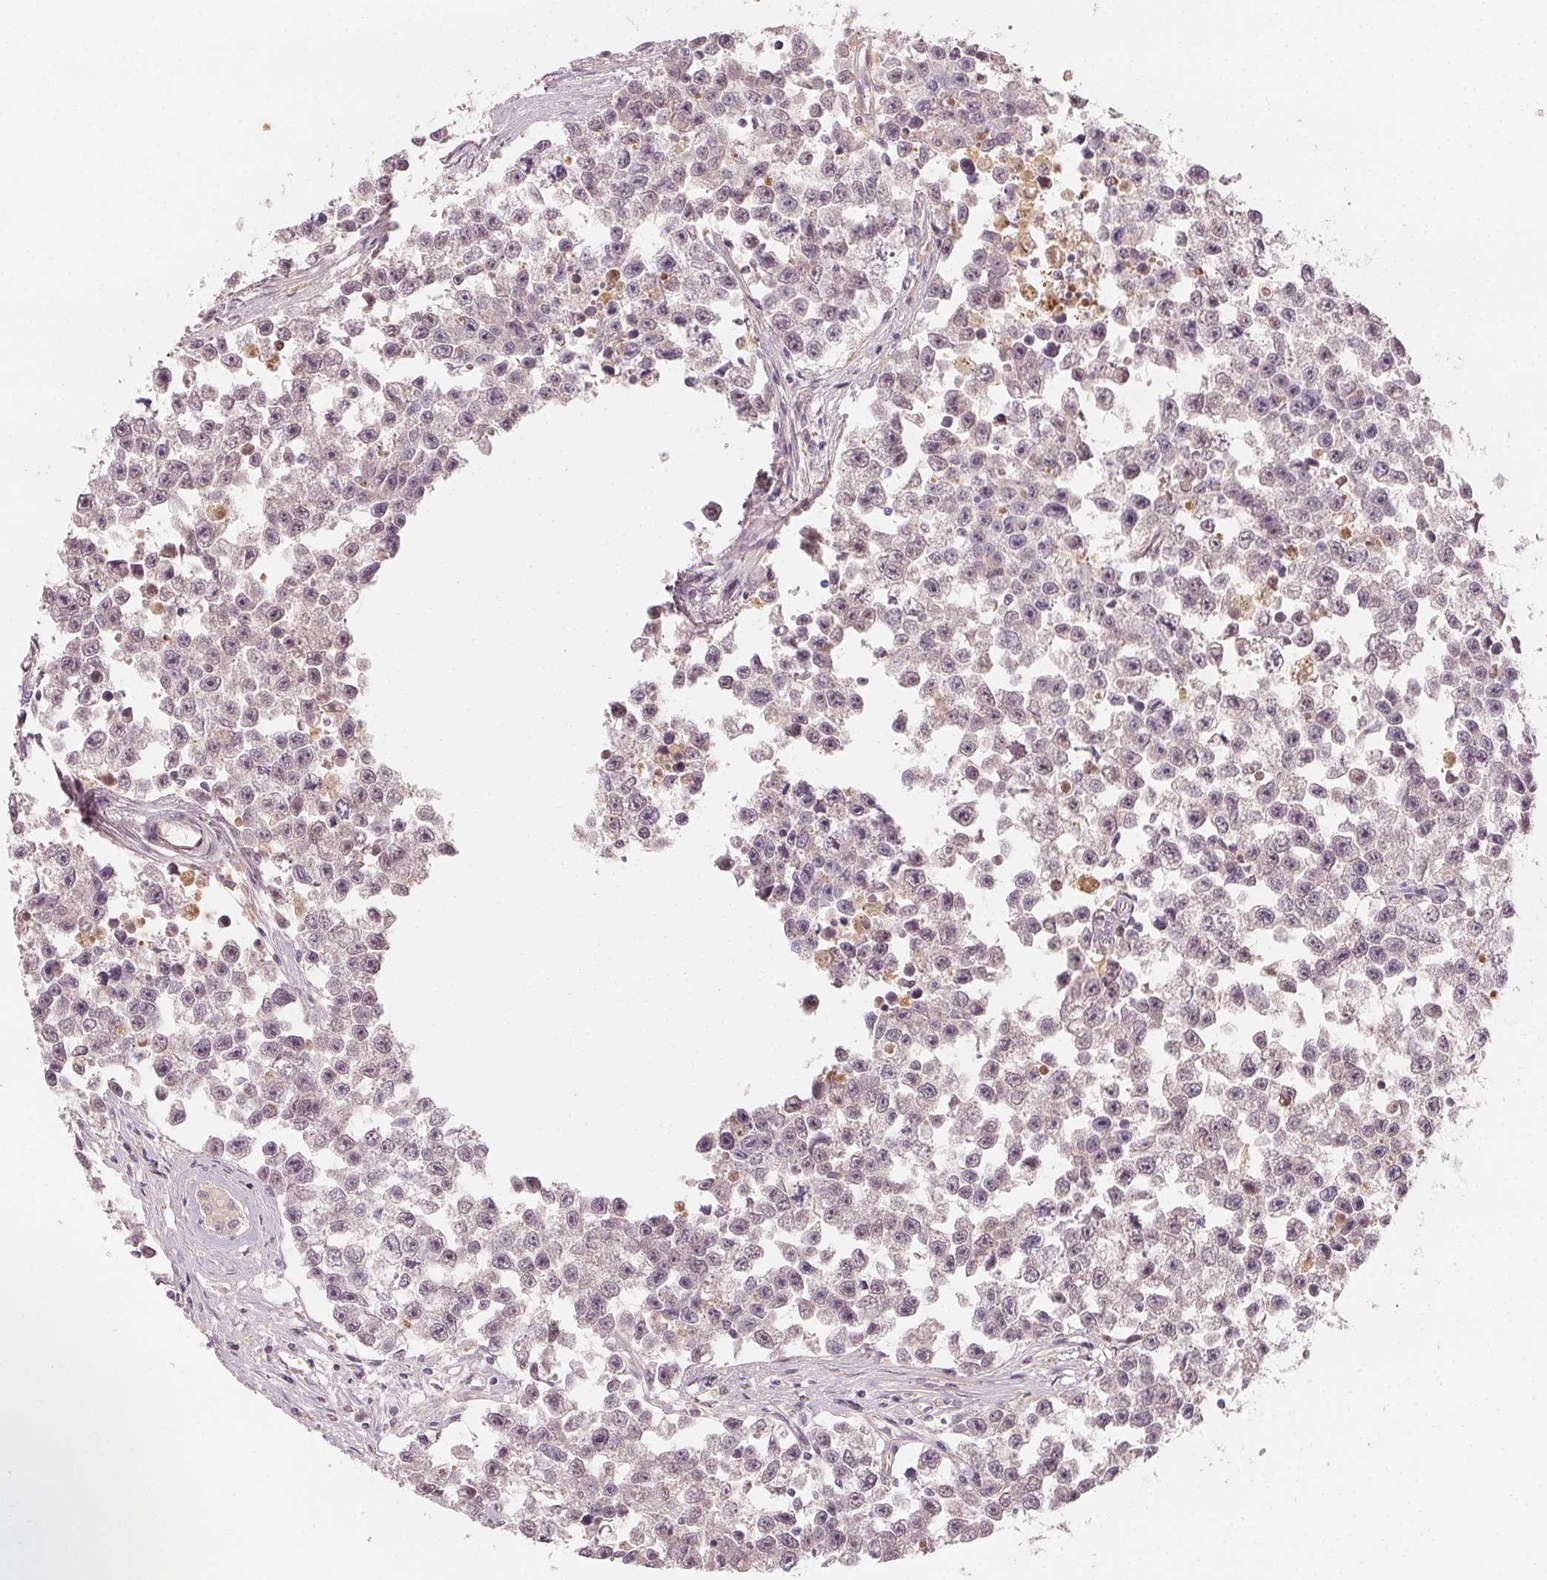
{"staining": {"intensity": "negative", "quantity": "none", "location": "none"}, "tissue": "testis cancer", "cell_type": "Tumor cells", "image_type": "cancer", "snomed": [{"axis": "morphology", "description": "Seminoma, NOS"}, {"axis": "topography", "description": "Testis"}], "caption": "DAB immunohistochemical staining of seminoma (testis) exhibits no significant positivity in tumor cells.", "gene": "AFM", "patient": {"sex": "male", "age": 26}}